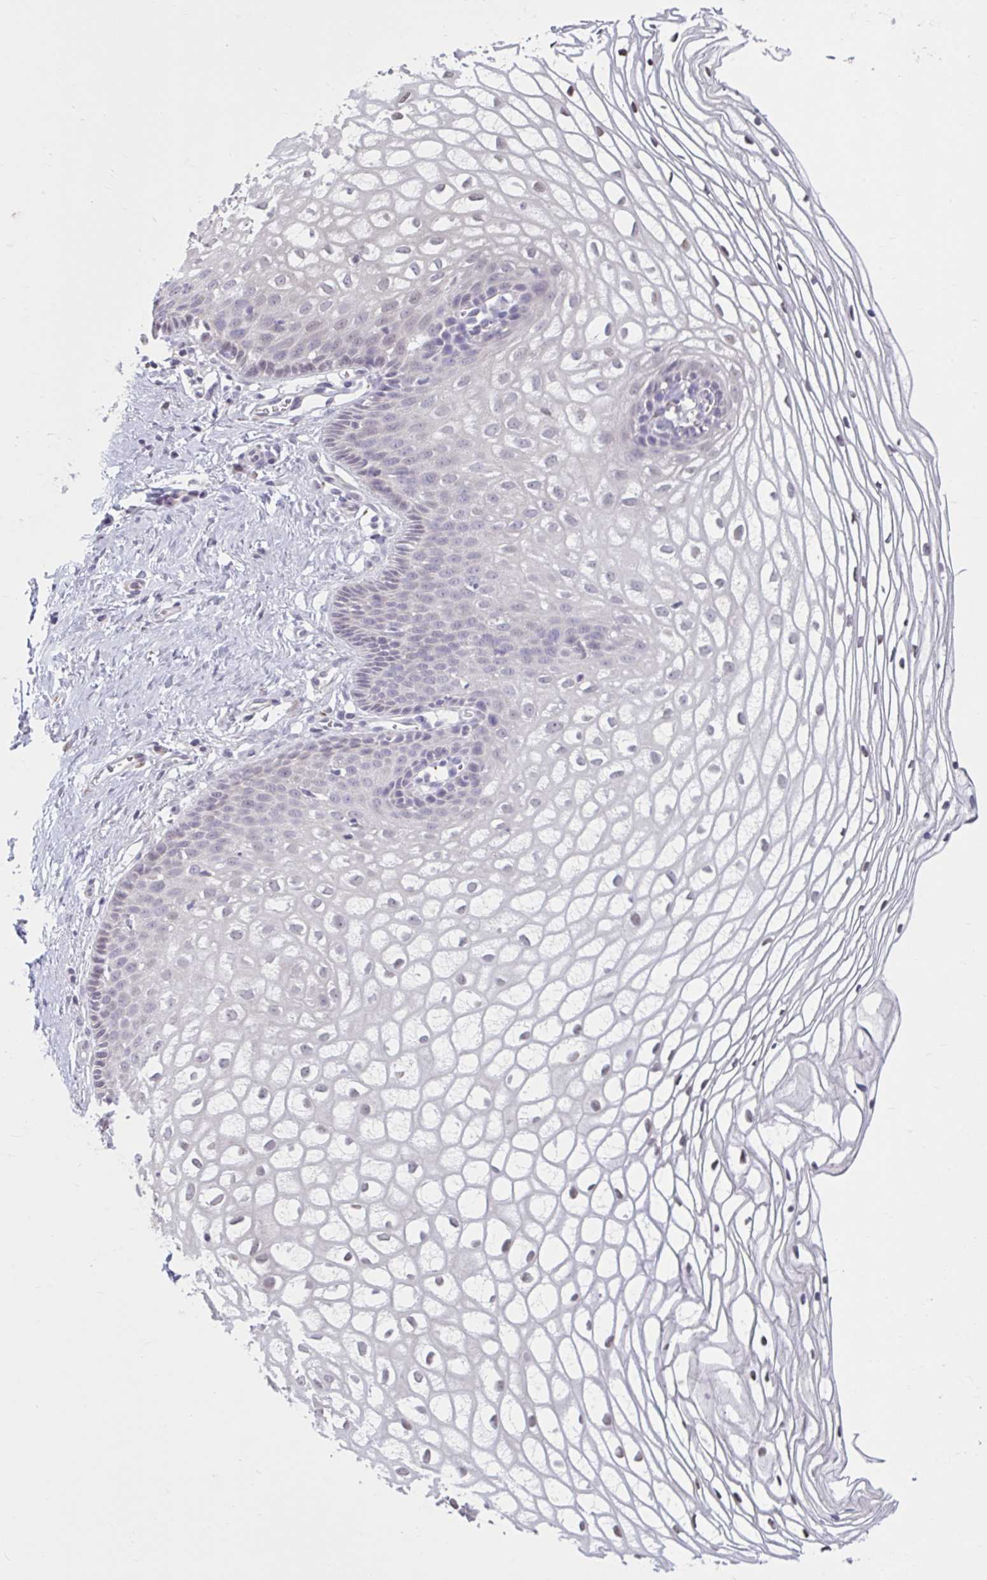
{"staining": {"intensity": "negative", "quantity": "none", "location": "none"}, "tissue": "cervix", "cell_type": "Glandular cells", "image_type": "normal", "snomed": [{"axis": "morphology", "description": "Normal tissue, NOS"}, {"axis": "topography", "description": "Cervix"}], "caption": "Immunohistochemistry of unremarkable human cervix reveals no expression in glandular cells. (Stains: DAB (3,3'-diaminobenzidine) immunohistochemistry (IHC) with hematoxylin counter stain, Microscopy: brightfield microscopy at high magnification).", "gene": "CDH19", "patient": {"sex": "female", "age": 36}}